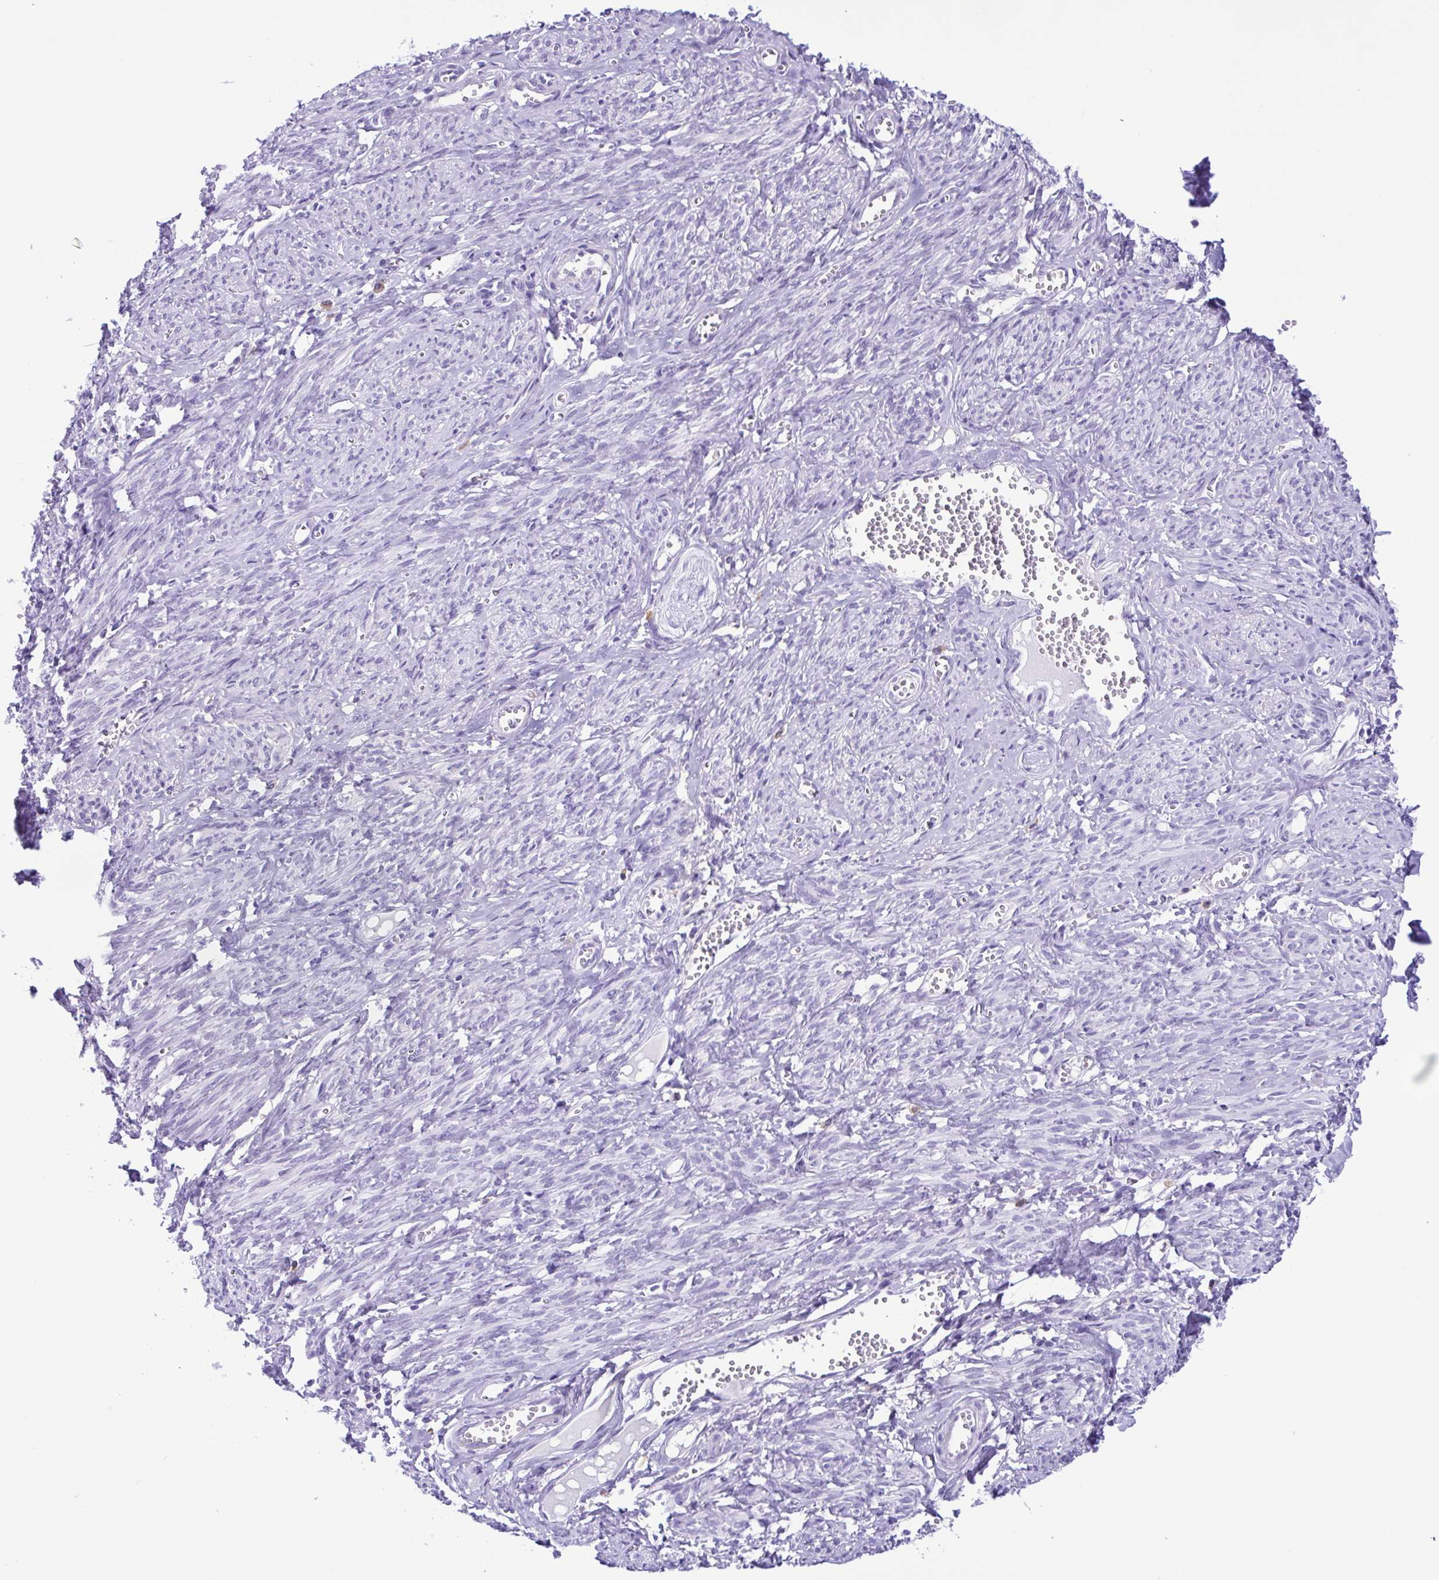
{"staining": {"intensity": "negative", "quantity": "none", "location": "none"}, "tissue": "smooth muscle", "cell_type": "Smooth muscle cells", "image_type": "normal", "snomed": [{"axis": "morphology", "description": "Normal tissue, NOS"}, {"axis": "topography", "description": "Smooth muscle"}], "caption": "DAB immunohistochemical staining of normal human smooth muscle shows no significant expression in smooth muscle cells. The staining was performed using DAB (3,3'-diaminobenzidine) to visualize the protein expression in brown, while the nuclei were stained in blue with hematoxylin (Magnification: 20x).", "gene": "SPATA16", "patient": {"sex": "female", "age": 65}}